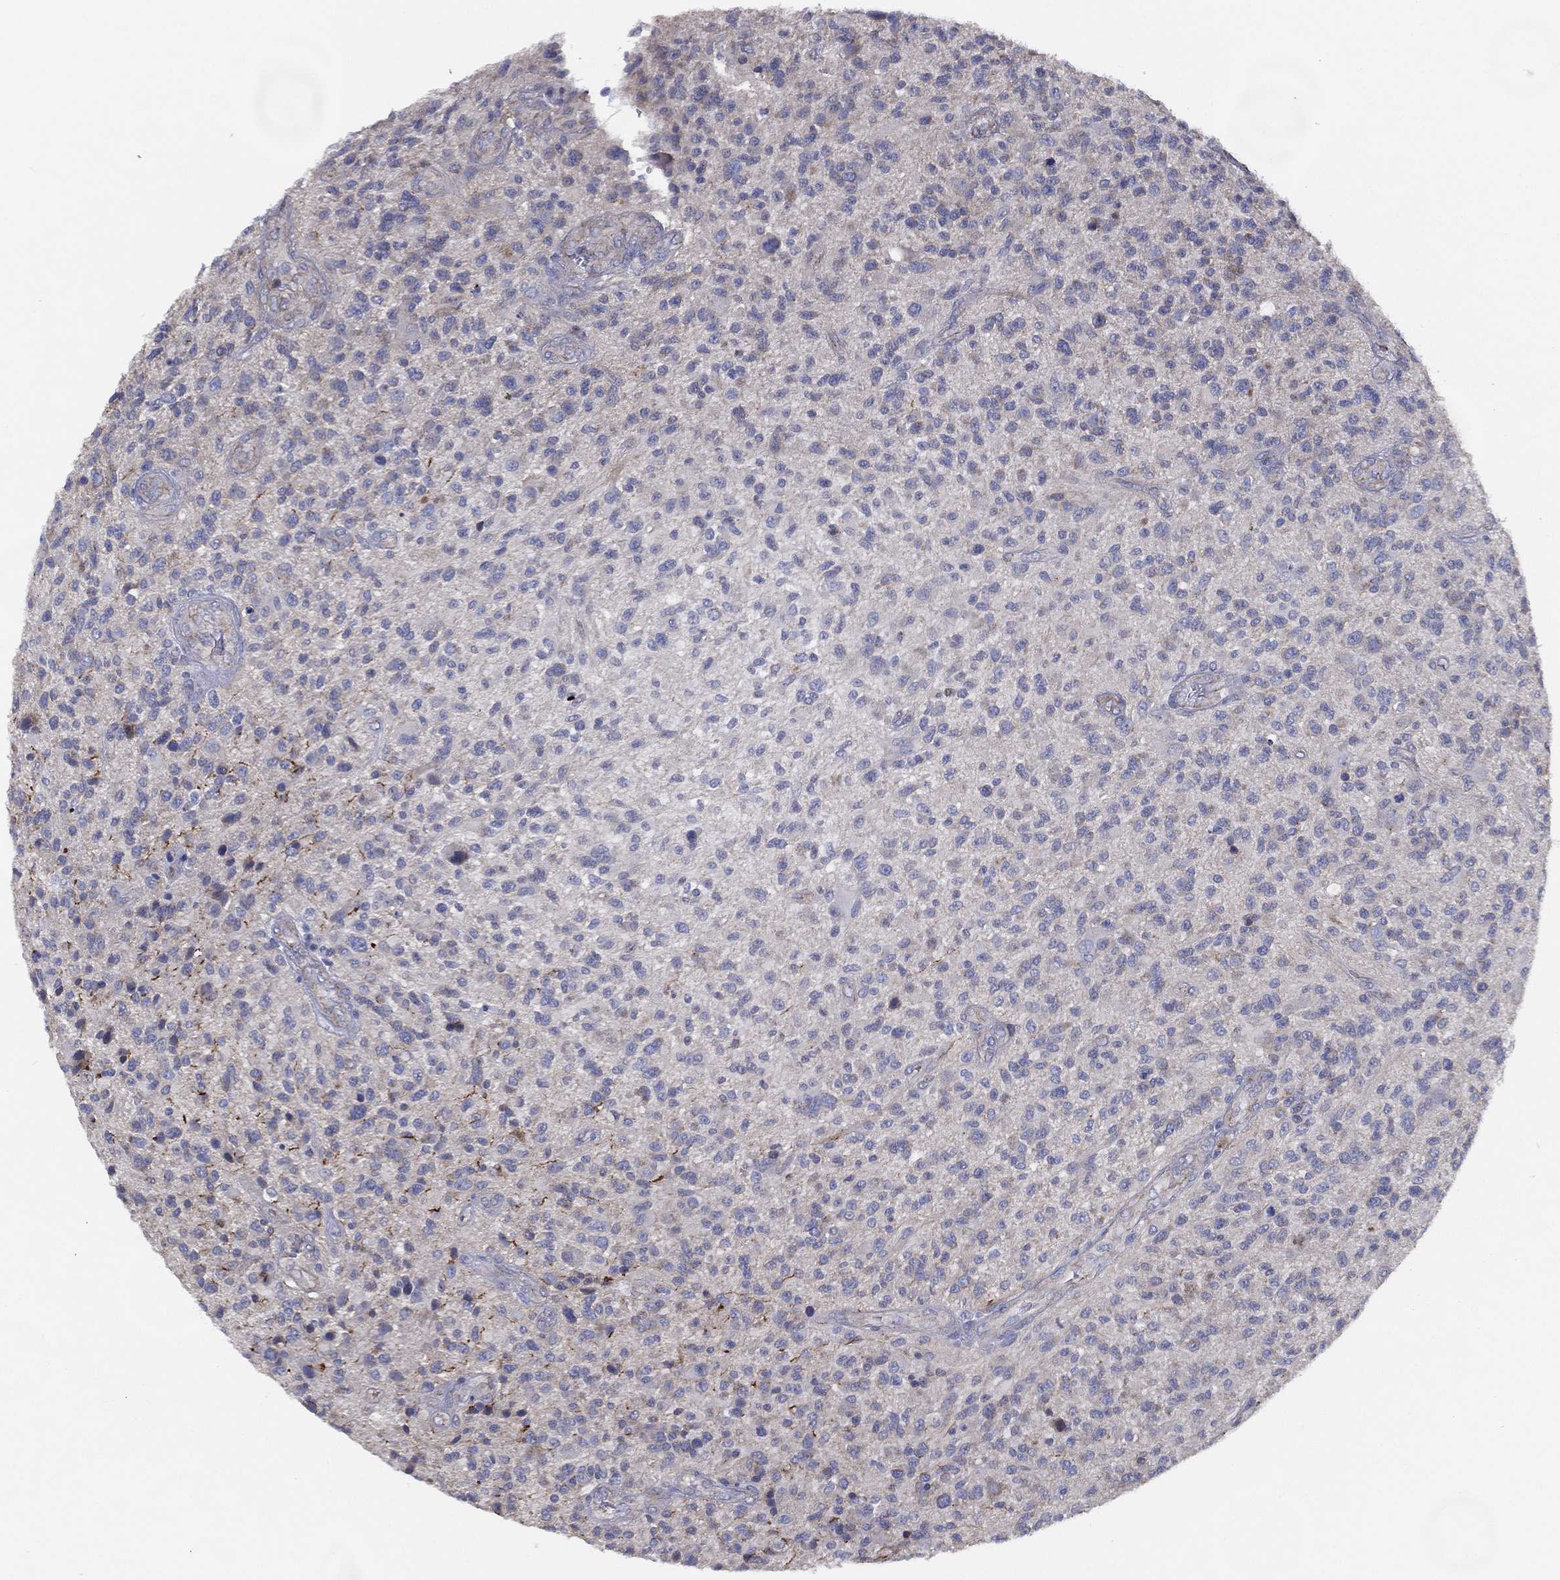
{"staining": {"intensity": "moderate", "quantity": "<25%", "location": "cytoplasmic/membranous"}, "tissue": "glioma", "cell_type": "Tumor cells", "image_type": "cancer", "snomed": [{"axis": "morphology", "description": "Glioma, malignant, High grade"}, {"axis": "topography", "description": "Brain"}], "caption": "Immunohistochemical staining of human glioma reveals moderate cytoplasmic/membranous protein expression in approximately <25% of tumor cells.", "gene": "ZNF223", "patient": {"sex": "male", "age": 47}}